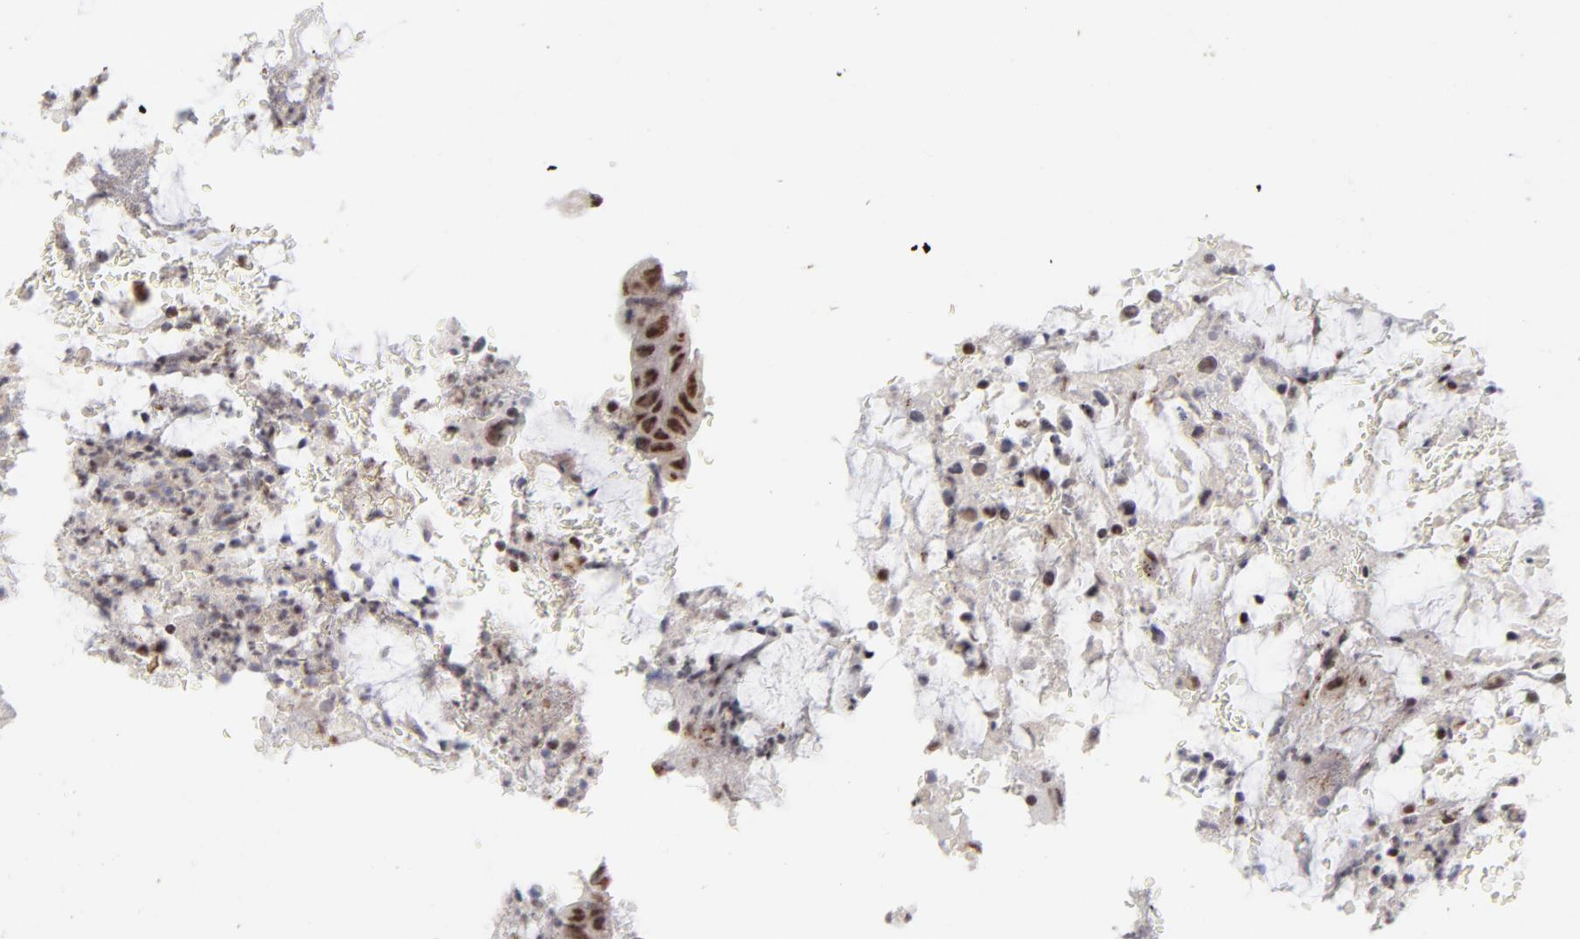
{"staining": {"intensity": "strong", "quantity": ">75%", "location": "nuclear"}, "tissue": "colorectal cancer", "cell_type": "Tumor cells", "image_type": "cancer", "snomed": [{"axis": "morphology", "description": "Normal tissue, NOS"}, {"axis": "morphology", "description": "Adenocarcinoma, NOS"}, {"axis": "topography", "description": "Rectum"}], "caption": "Brown immunohistochemical staining in colorectal cancer shows strong nuclear staining in about >75% of tumor cells.", "gene": "ZNF3", "patient": {"sex": "male", "age": 92}}